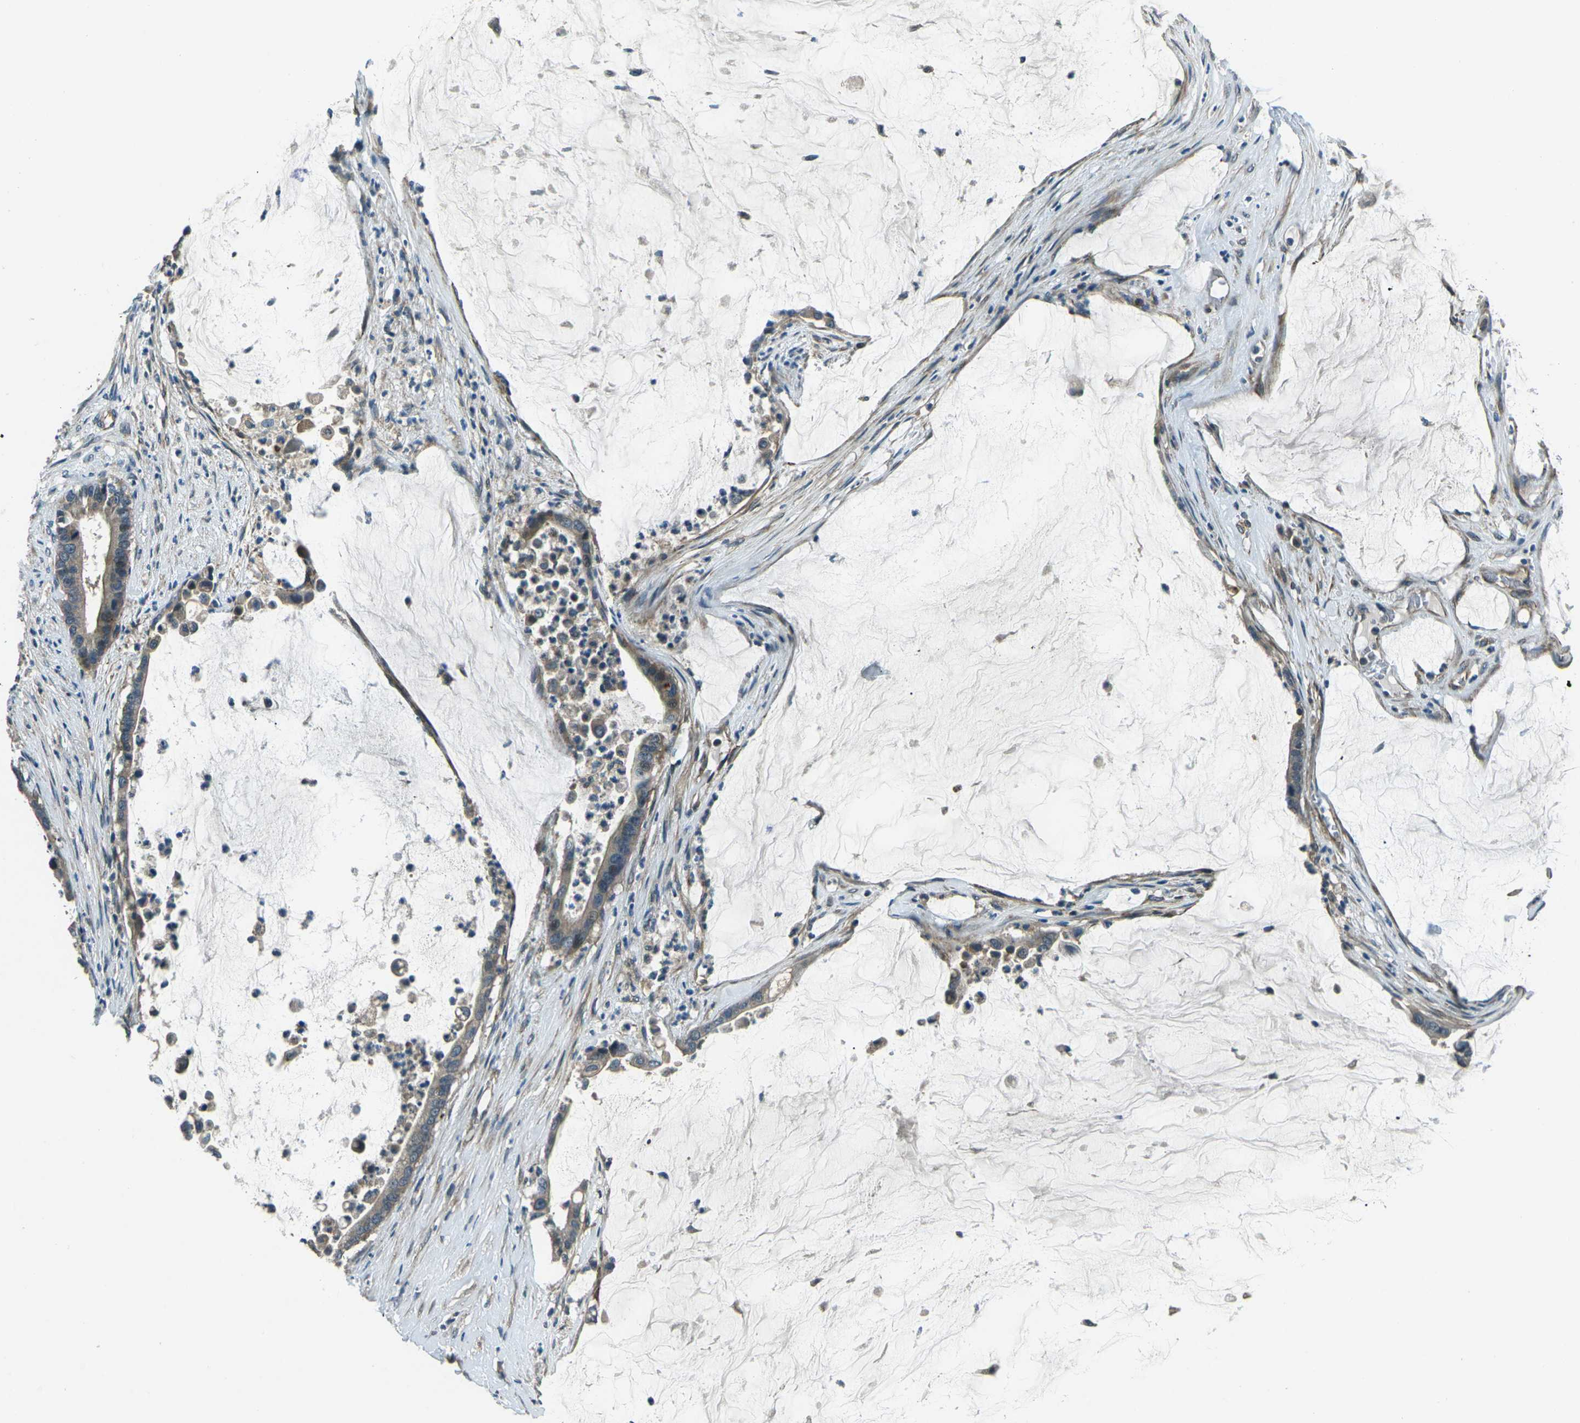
{"staining": {"intensity": "weak", "quantity": ">75%", "location": "cytoplasmic/membranous"}, "tissue": "pancreatic cancer", "cell_type": "Tumor cells", "image_type": "cancer", "snomed": [{"axis": "morphology", "description": "Adenocarcinoma, NOS"}, {"axis": "topography", "description": "Pancreas"}], "caption": "An image of pancreatic cancer stained for a protein shows weak cytoplasmic/membranous brown staining in tumor cells. The staining is performed using DAB brown chromogen to label protein expression. The nuclei are counter-stained blue using hematoxylin.", "gene": "AFAP1", "patient": {"sex": "male", "age": 41}}